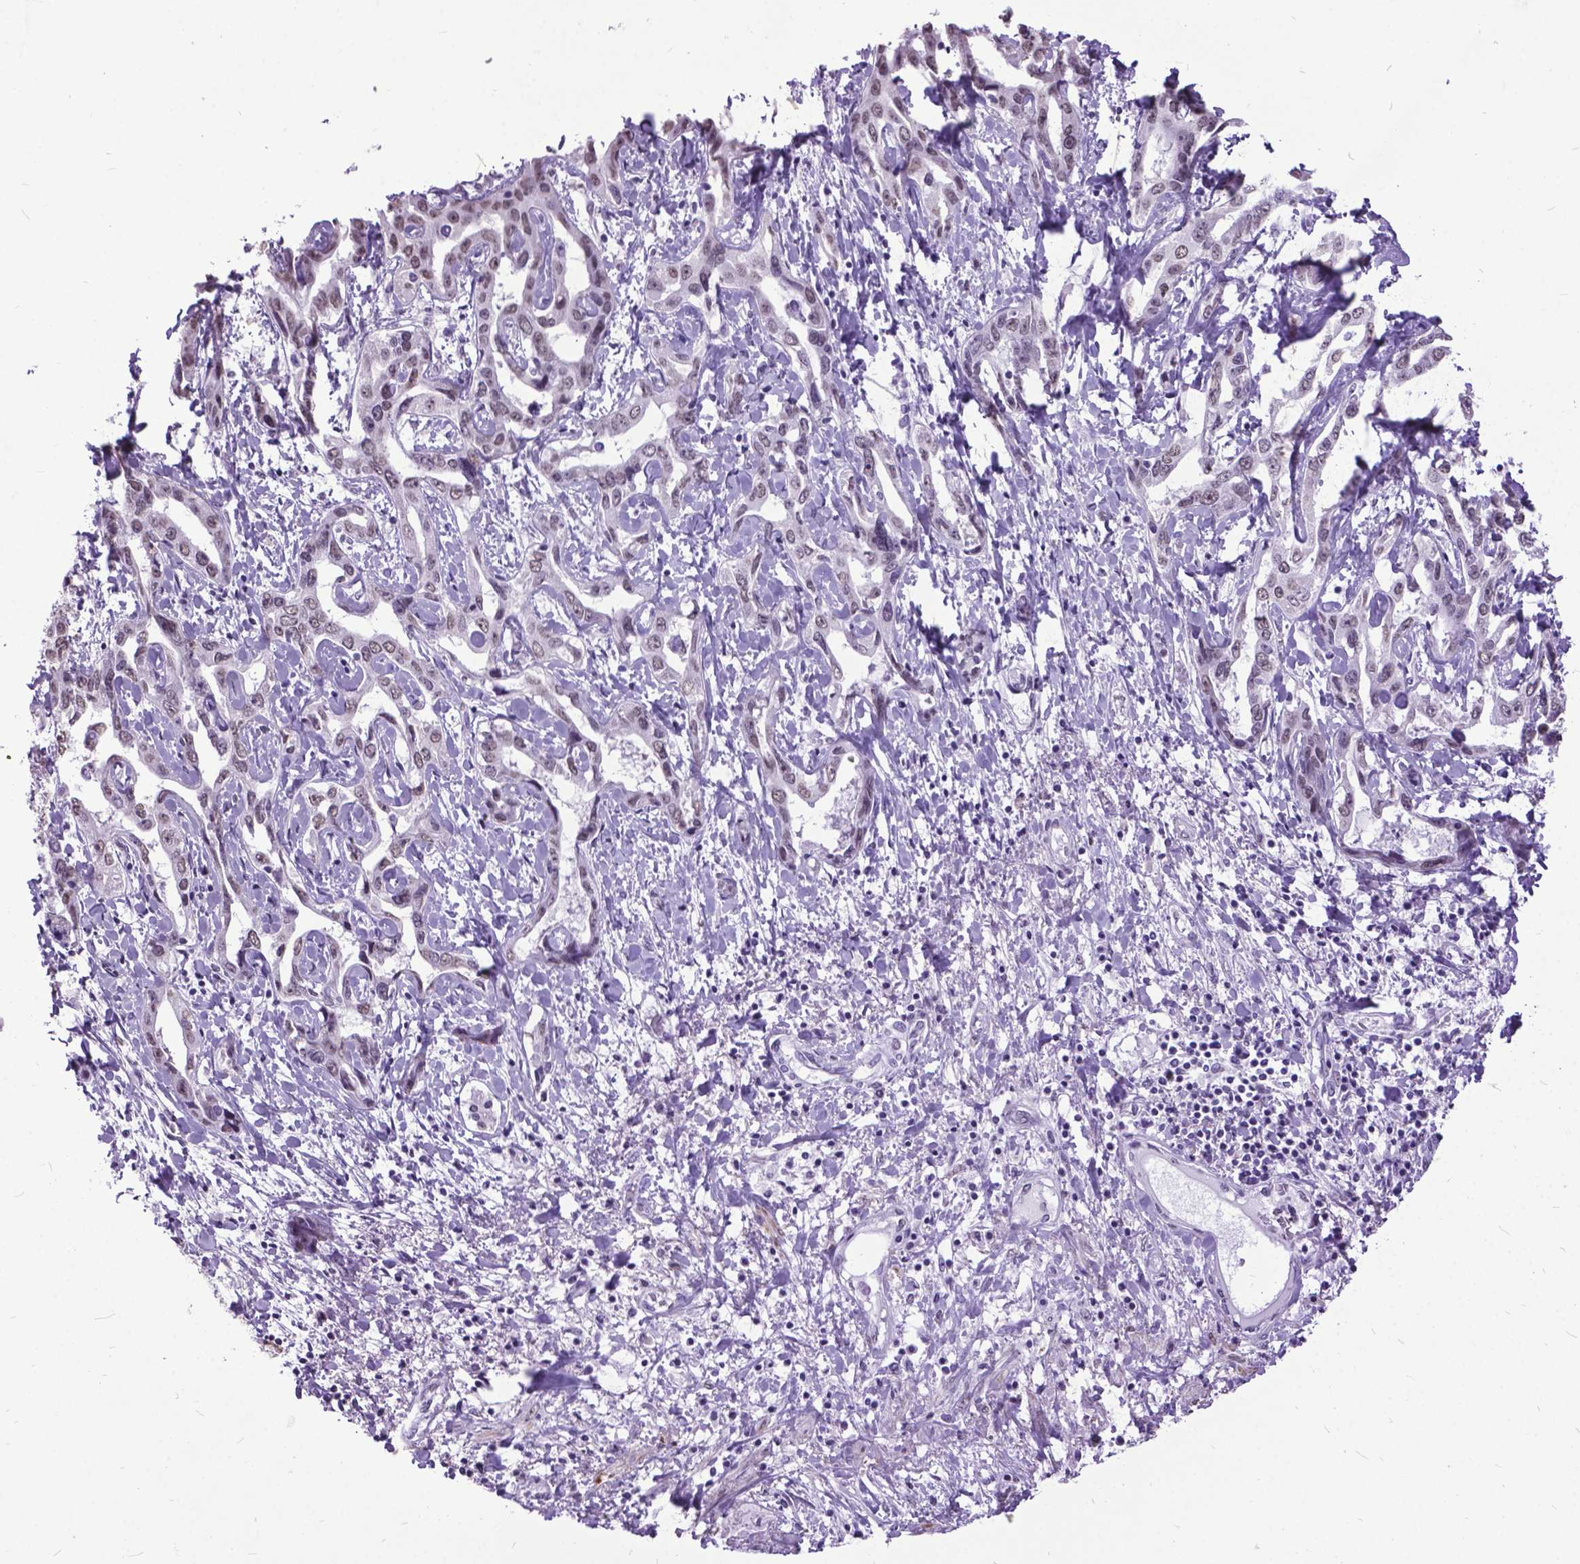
{"staining": {"intensity": "negative", "quantity": "none", "location": "none"}, "tissue": "liver cancer", "cell_type": "Tumor cells", "image_type": "cancer", "snomed": [{"axis": "morphology", "description": "Cholangiocarcinoma"}, {"axis": "topography", "description": "Liver"}], "caption": "This is a histopathology image of IHC staining of liver cholangiocarcinoma, which shows no positivity in tumor cells.", "gene": "MARCHF10", "patient": {"sex": "male", "age": 59}}